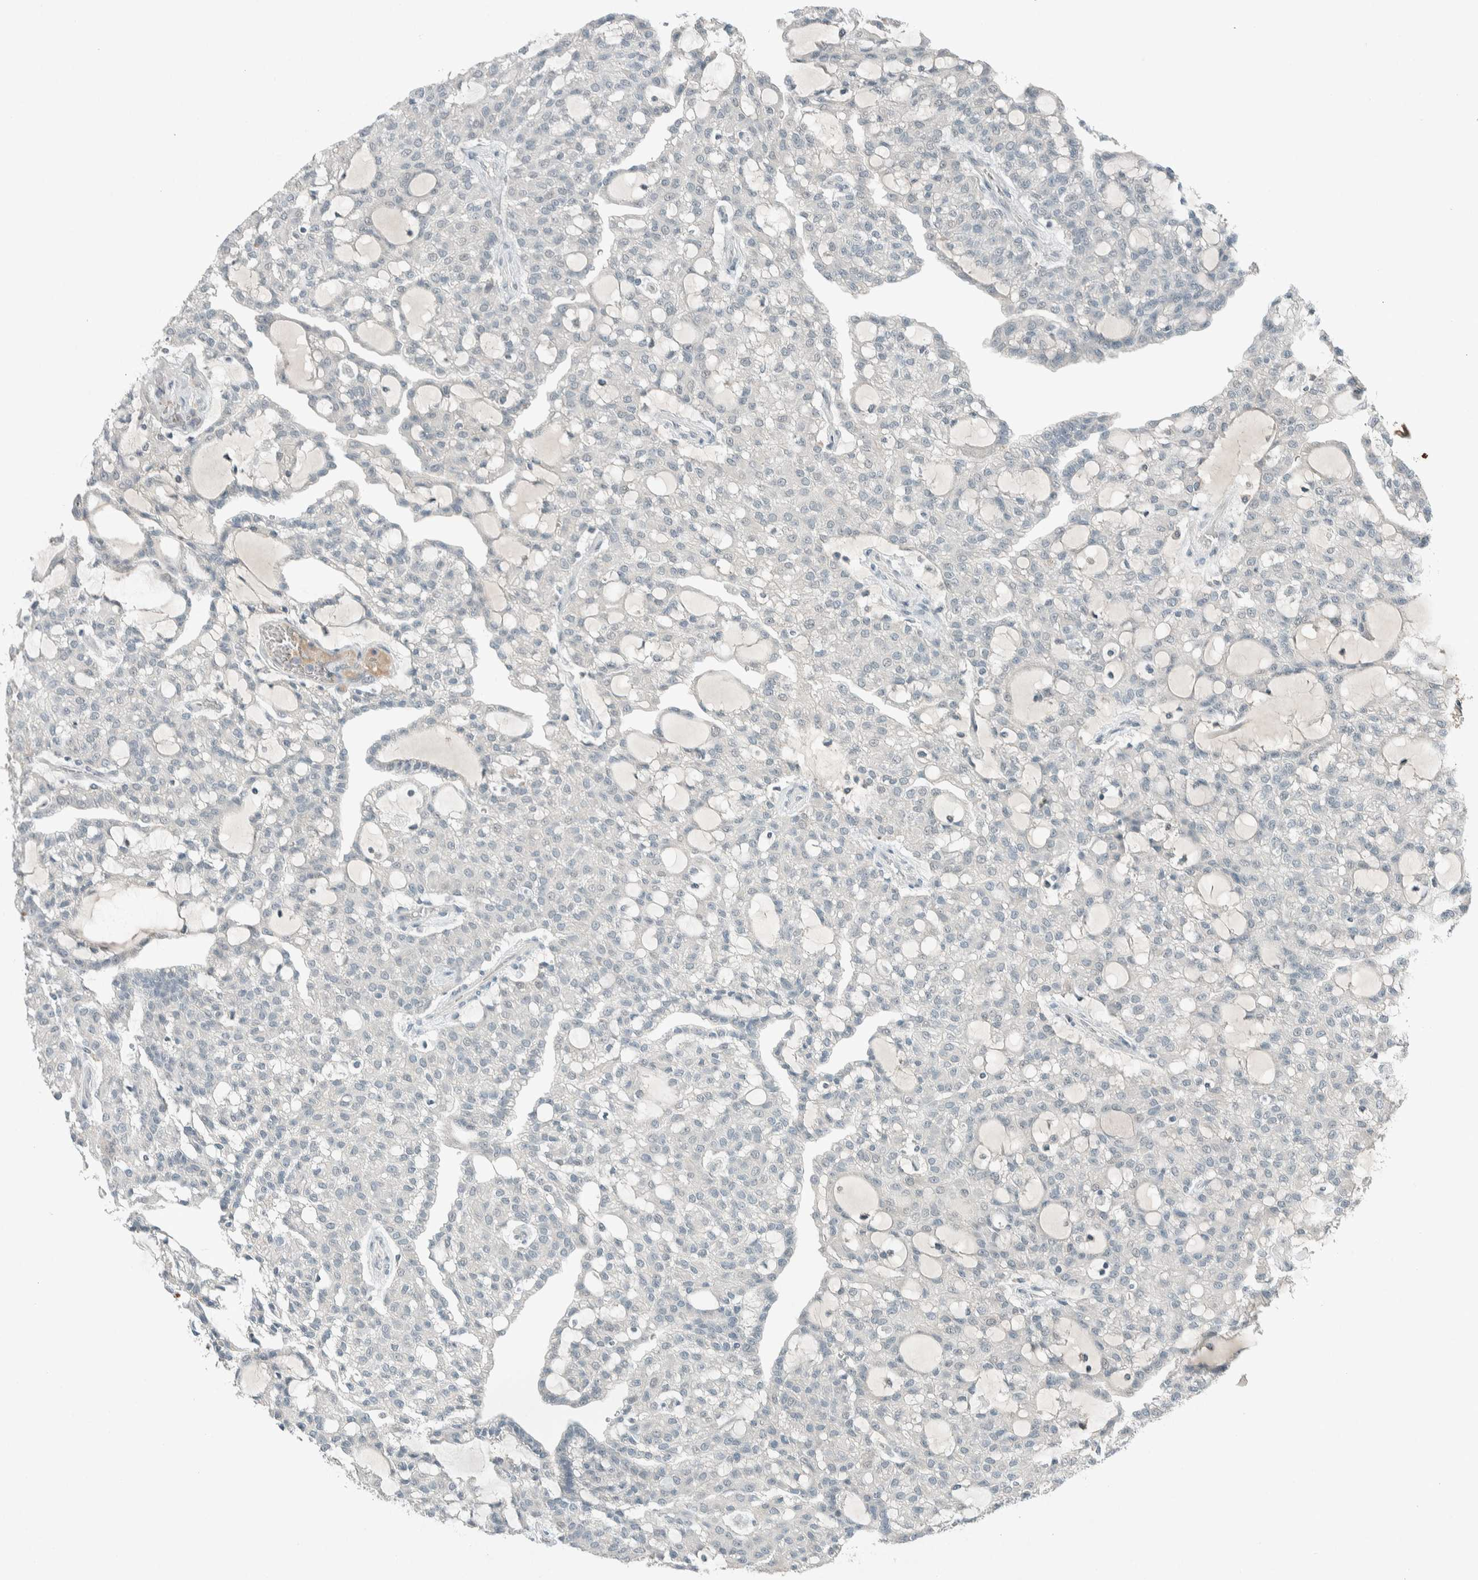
{"staining": {"intensity": "negative", "quantity": "none", "location": "none"}, "tissue": "renal cancer", "cell_type": "Tumor cells", "image_type": "cancer", "snomed": [{"axis": "morphology", "description": "Adenocarcinoma, NOS"}, {"axis": "topography", "description": "Kidney"}], "caption": "This is an IHC photomicrograph of human renal adenocarcinoma. There is no positivity in tumor cells.", "gene": "CERCAM", "patient": {"sex": "male", "age": 63}}